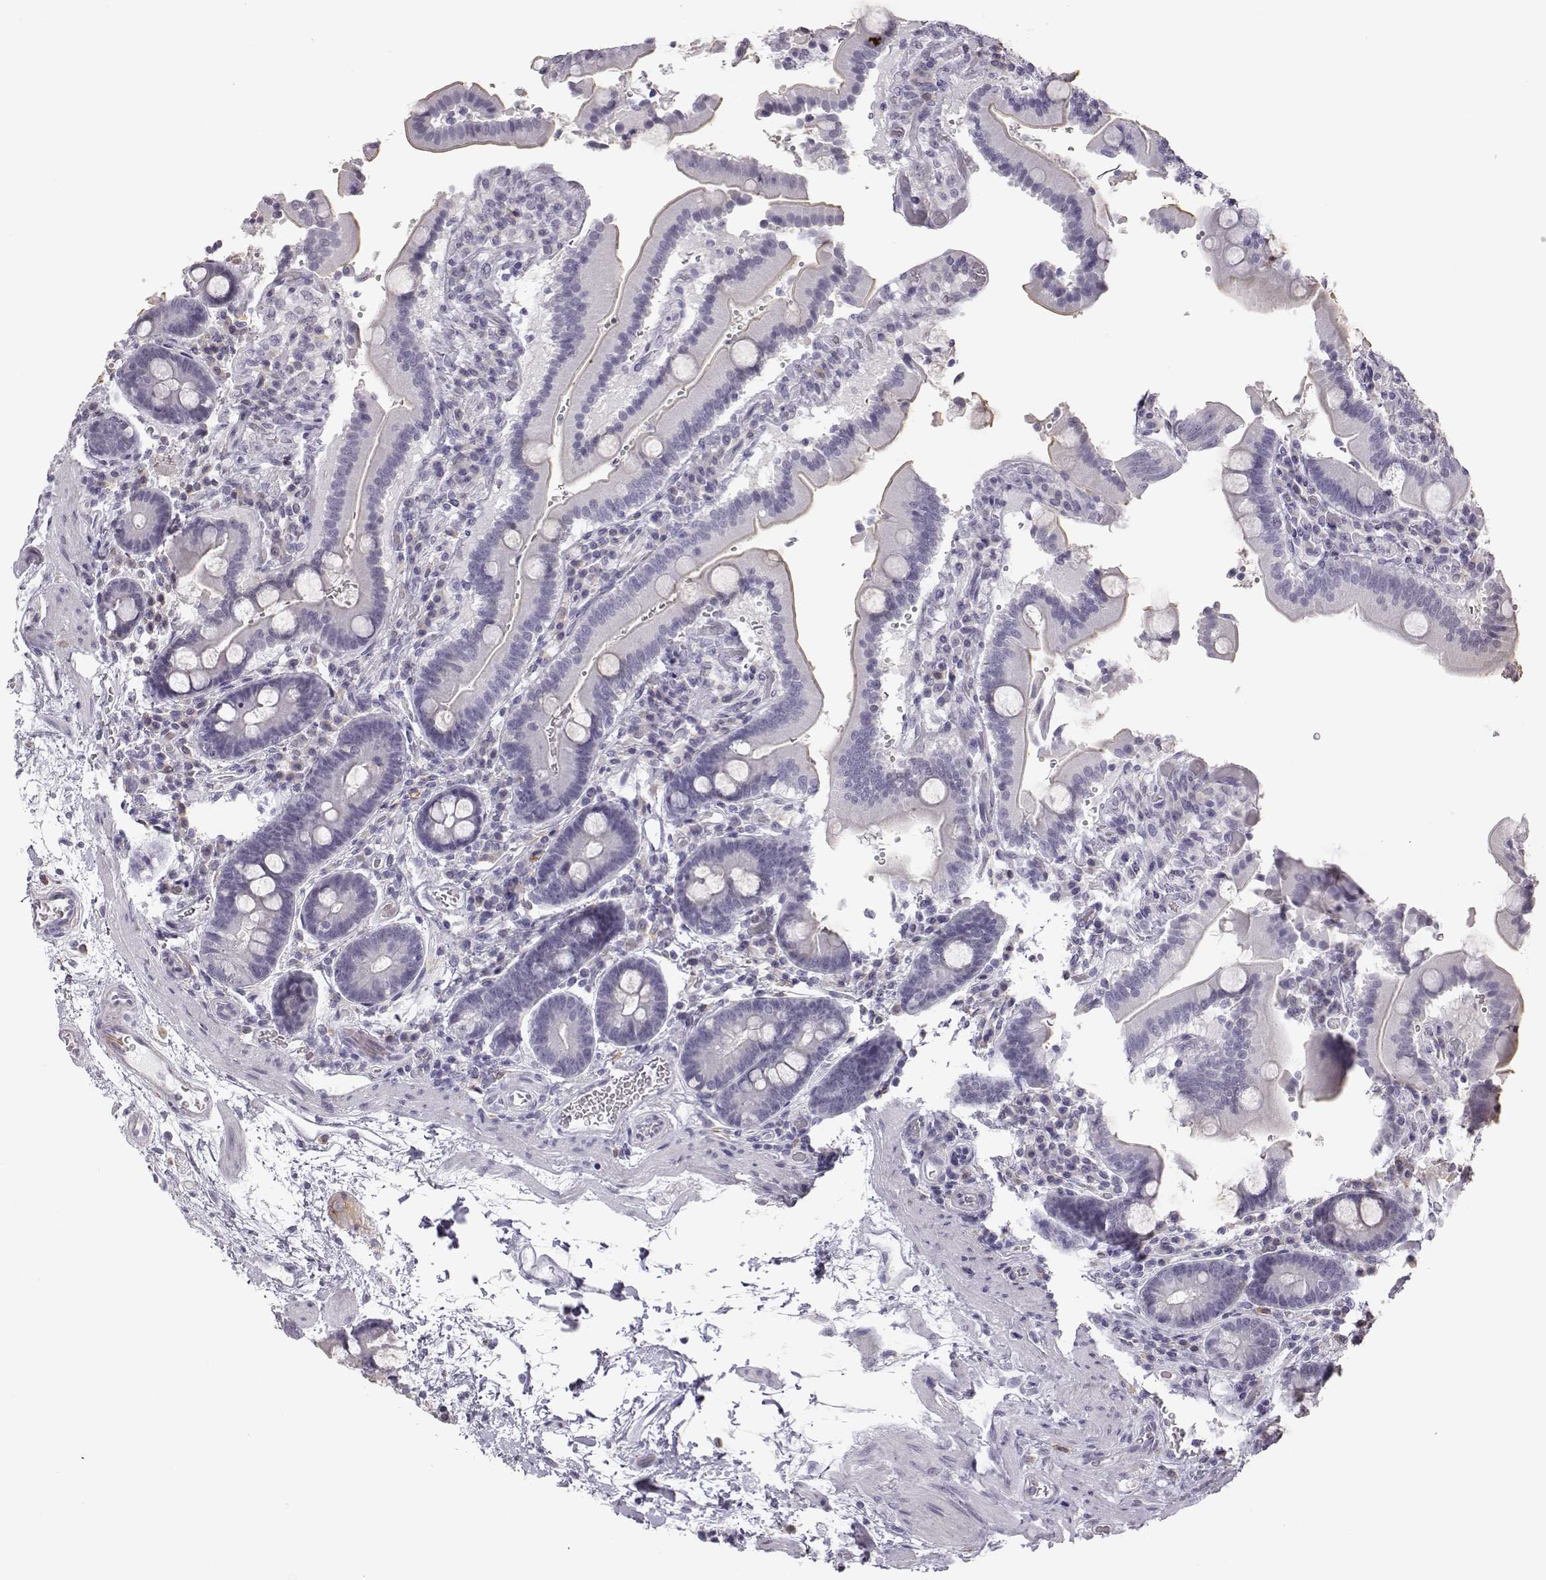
{"staining": {"intensity": "negative", "quantity": "none", "location": "none"}, "tissue": "duodenum", "cell_type": "Glandular cells", "image_type": "normal", "snomed": [{"axis": "morphology", "description": "Normal tissue, NOS"}, {"axis": "topography", "description": "Duodenum"}], "caption": "Photomicrograph shows no protein staining in glandular cells of normal duodenum. (Stains: DAB (3,3'-diaminobenzidine) IHC with hematoxylin counter stain, Microscopy: brightfield microscopy at high magnification).", "gene": "VGF", "patient": {"sex": "female", "age": 62}}